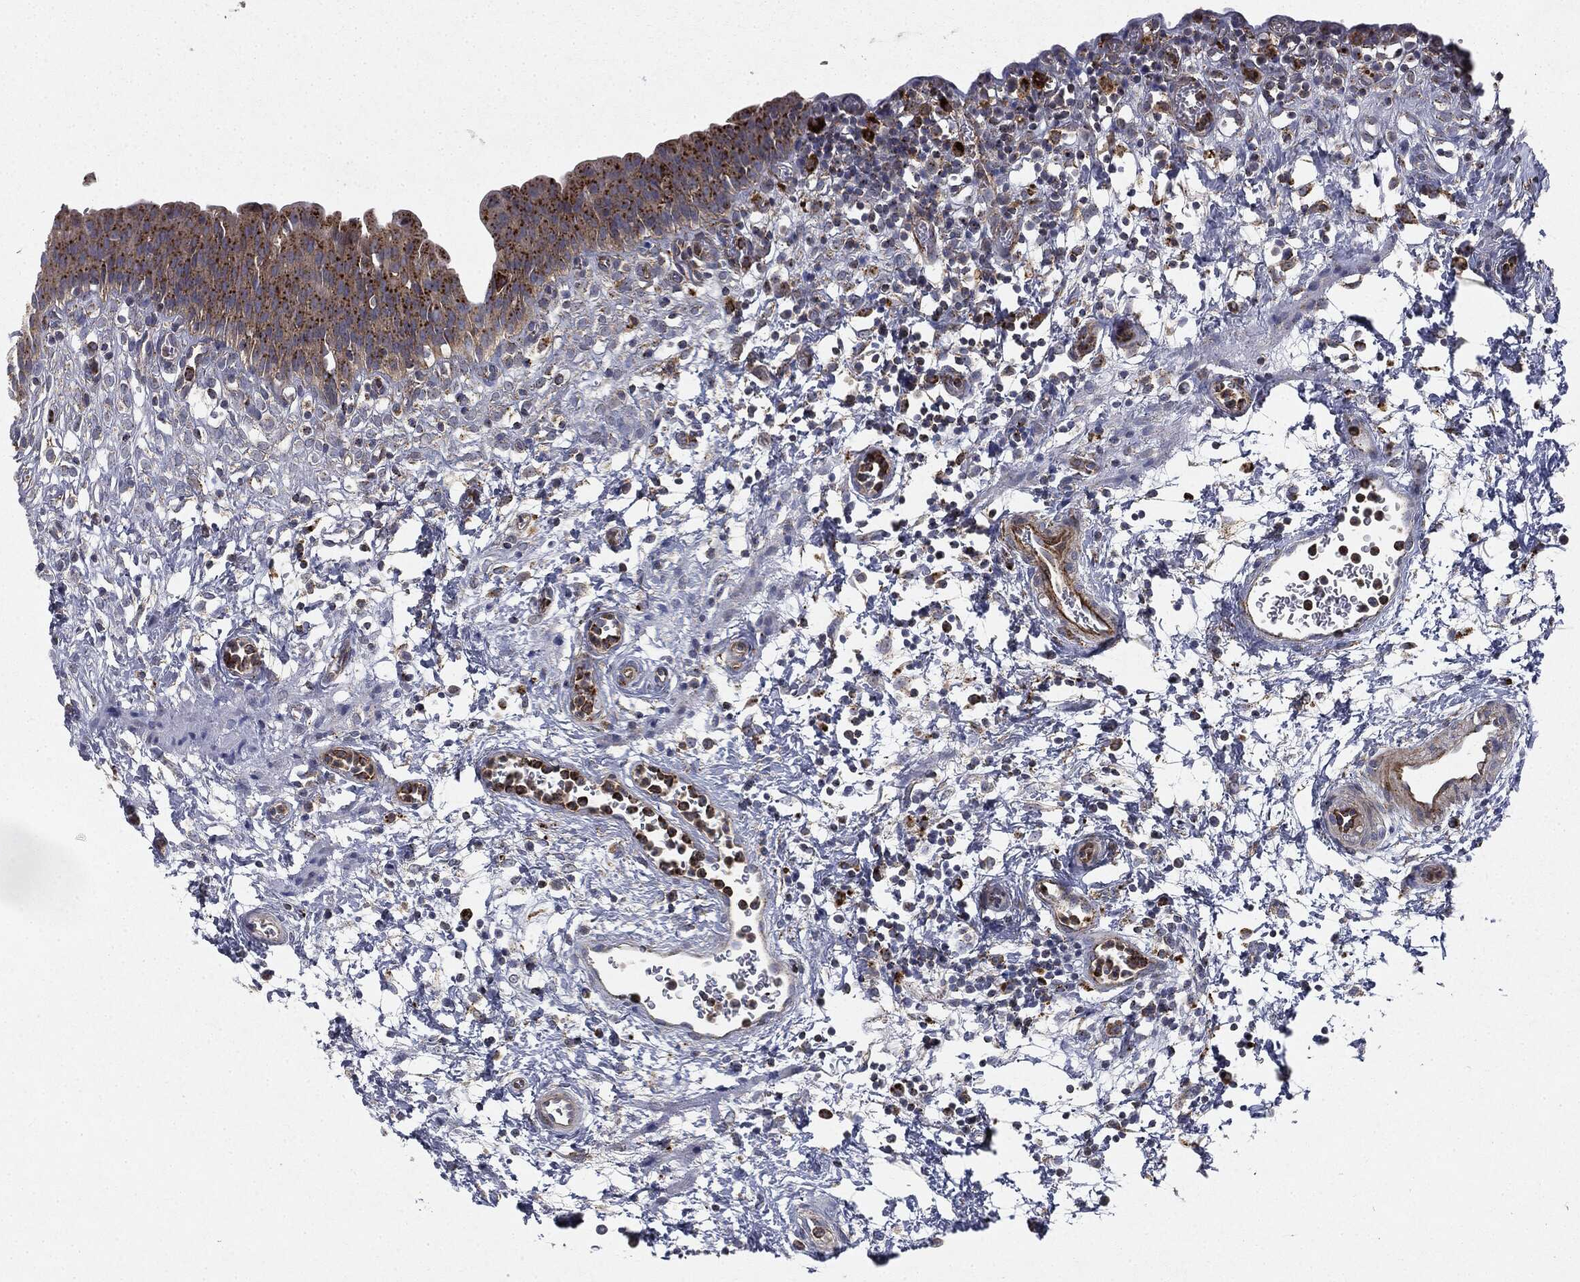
{"staining": {"intensity": "strong", "quantity": ">75%", "location": "cytoplasmic/membranous"}, "tissue": "urinary bladder", "cell_type": "Urothelial cells", "image_type": "normal", "snomed": [{"axis": "morphology", "description": "Normal tissue, NOS"}, {"axis": "topography", "description": "Urinary bladder"}], "caption": "IHC (DAB (3,3'-diaminobenzidine)) staining of unremarkable human urinary bladder reveals strong cytoplasmic/membranous protein expression in about >75% of urothelial cells. (DAB (3,3'-diaminobenzidine) IHC, brown staining for protein, blue staining for nuclei).", "gene": "CTSA", "patient": {"sex": "male", "age": 37}}